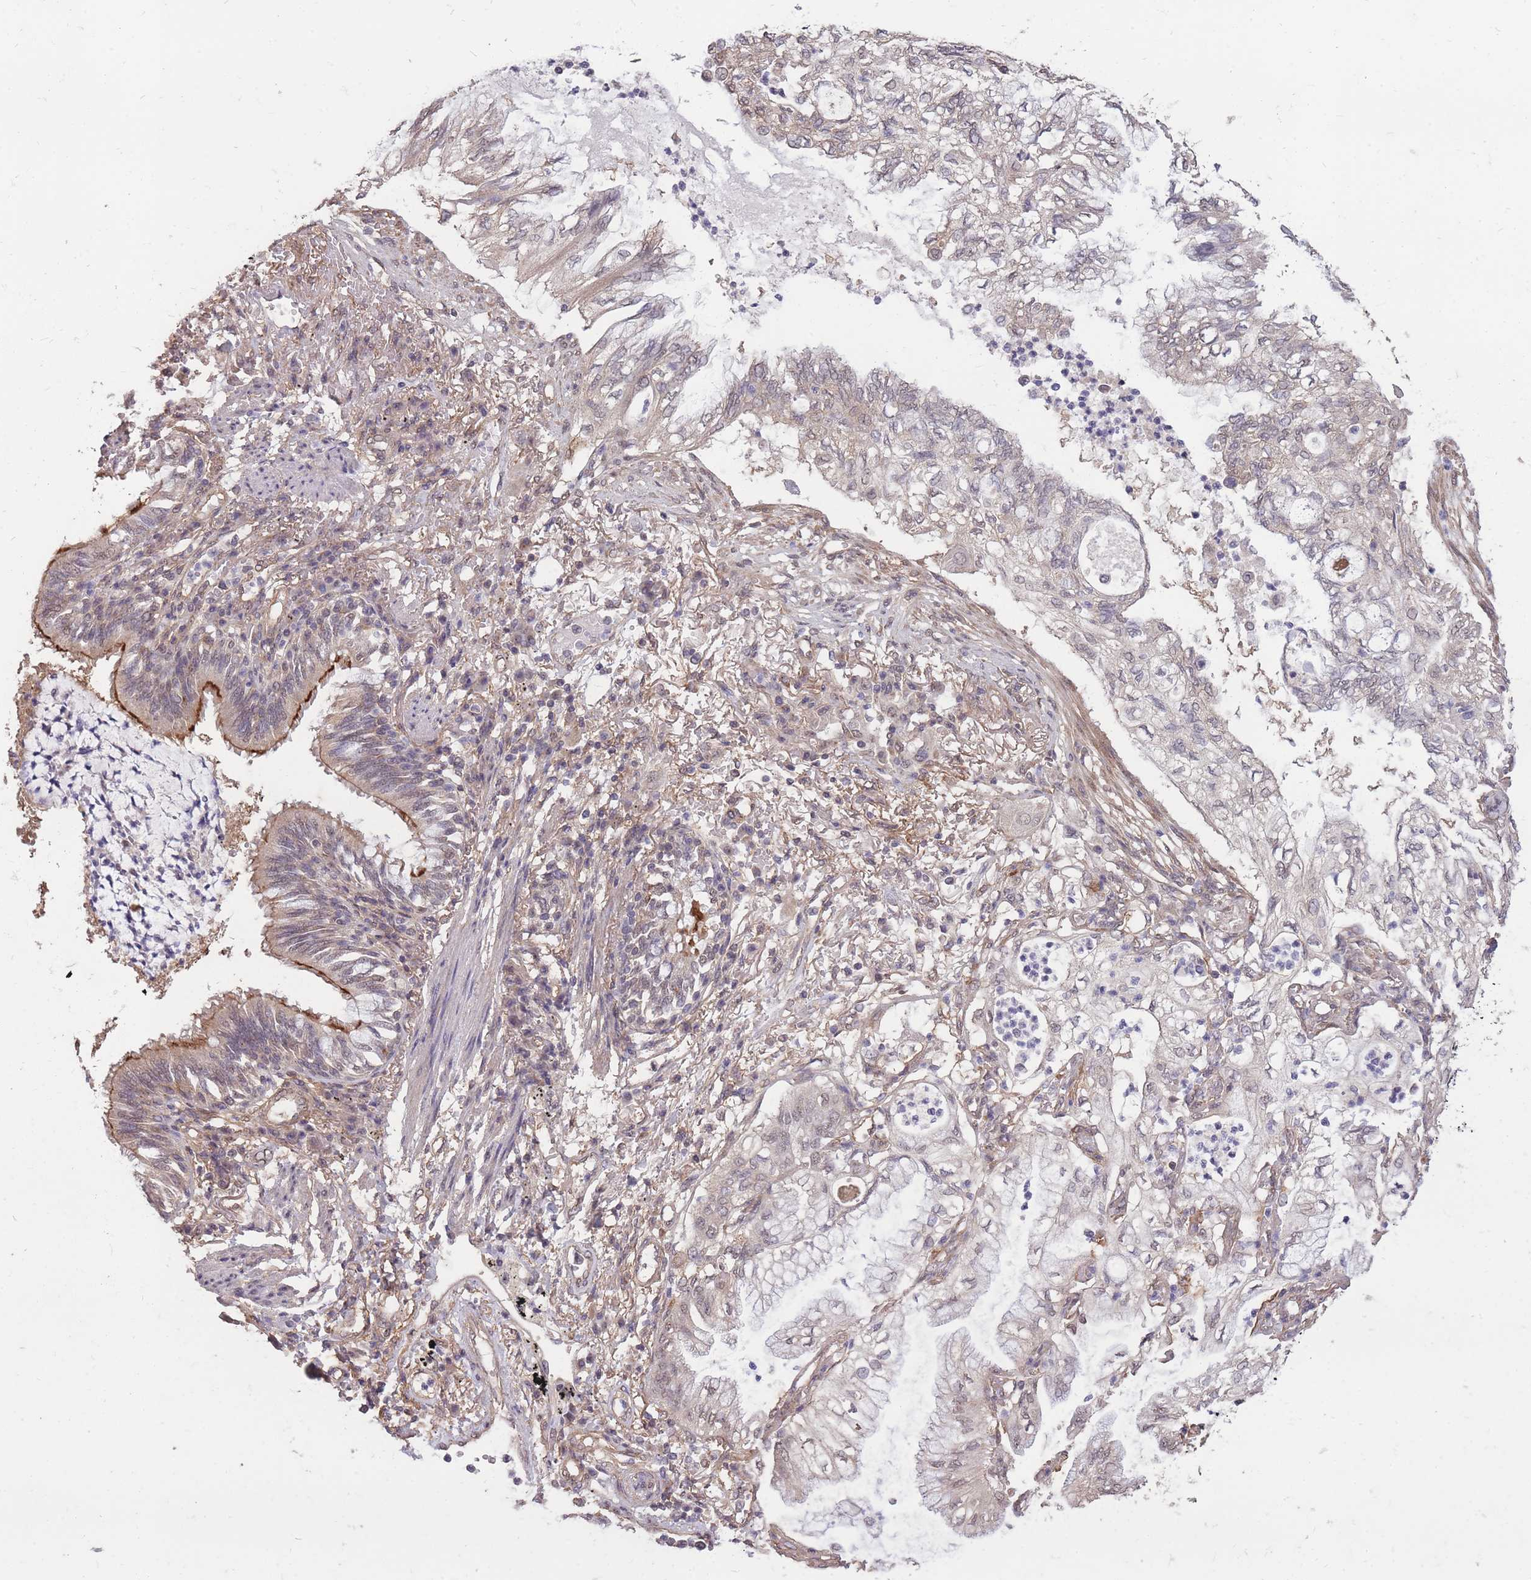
{"staining": {"intensity": "negative", "quantity": "none", "location": "none"}, "tissue": "lung cancer", "cell_type": "Tumor cells", "image_type": "cancer", "snomed": [{"axis": "morphology", "description": "Adenocarcinoma, NOS"}, {"axis": "topography", "description": "Lung"}], "caption": "Tumor cells show no significant protein staining in adenocarcinoma (lung). (Stains: DAB IHC with hematoxylin counter stain, Microscopy: brightfield microscopy at high magnification).", "gene": "DYNC1LI2", "patient": {"sex": "female", "age": 70}}